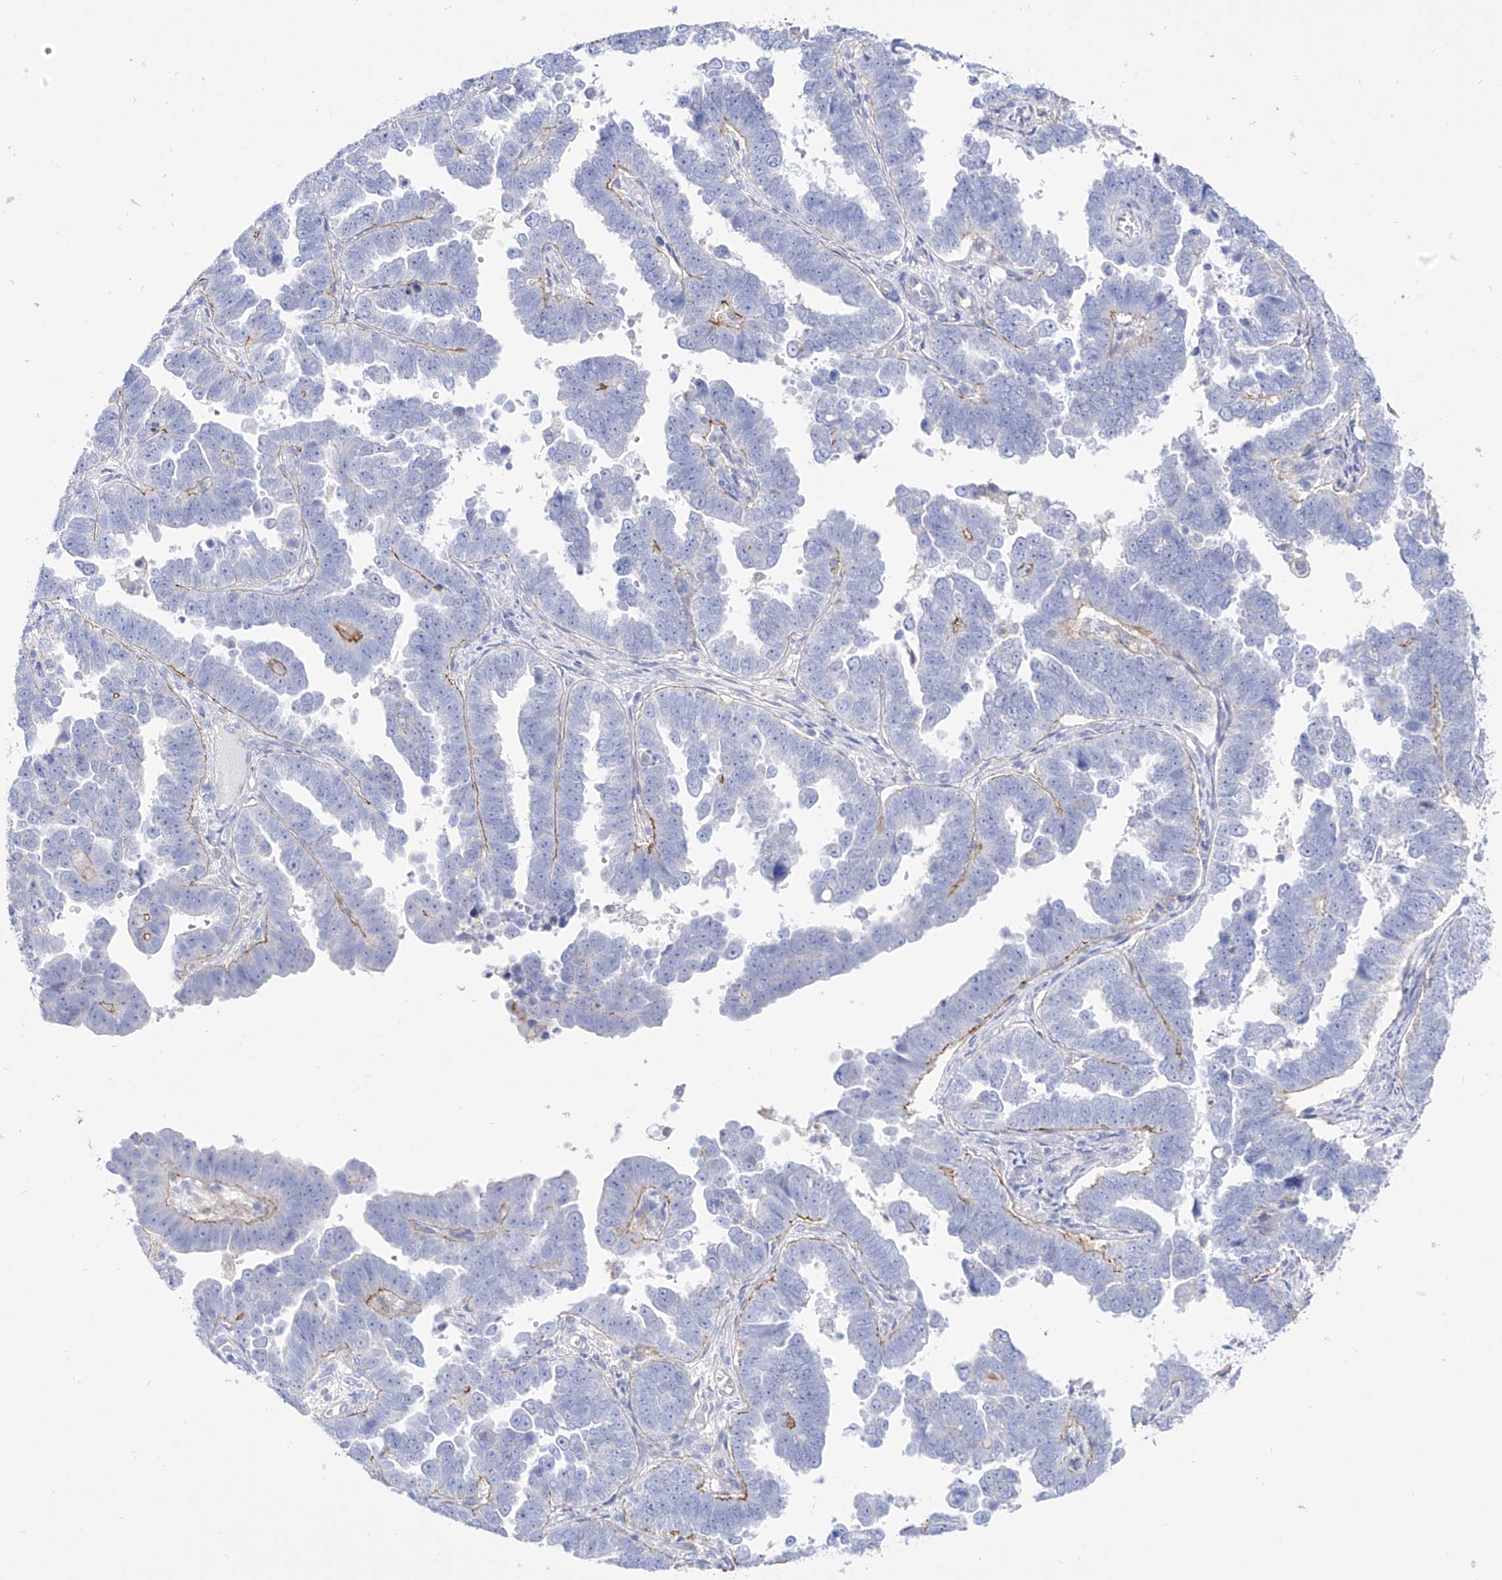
{"staining": {"intensity": "weak", "quantity": "<25%", "location": "cytoplasmic/membranous"}, "tissue": "endometrial cancer", "cell_type": "Tumor cells", "image_type": "cancer", "snomed": [{"axis": "morphology", "description": "Adenocarcinoma, NOS"}, {"axis": "topography", "description": "Endometrium"}], "caption": "Immunohistochemical staining of adenocarcinoma (endometrial) exhibits no significant staining in tumor cells.", "gene": "ZNF653", "patient": {"sex": "female", "age": 75}}